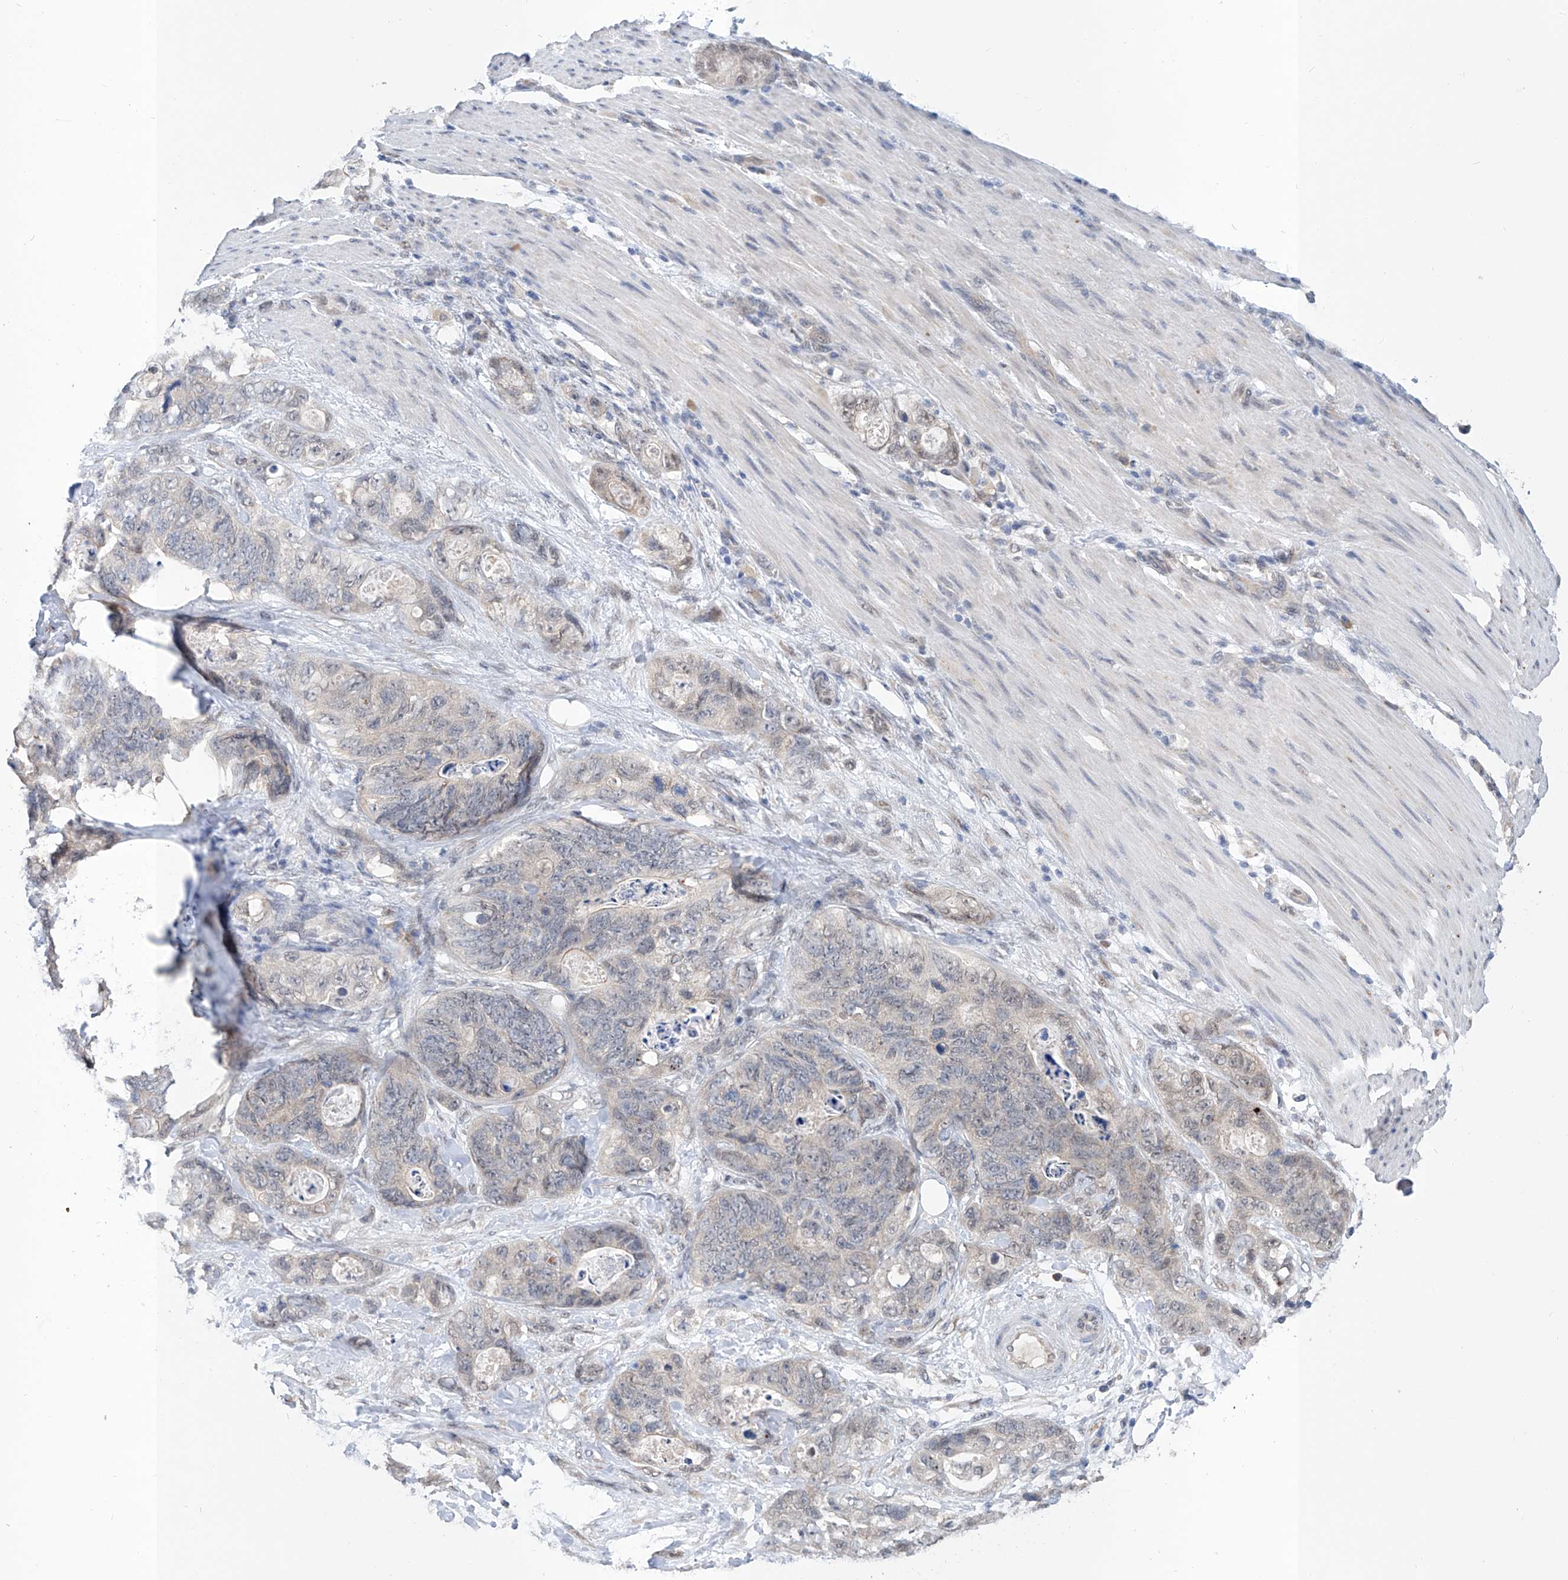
{"staining": {"intensity": "negative", "quantity": "none", "location": "none"}, "tissue": "stomach cancer", "cell_type": "Tumor cells", "image_type": "cancer", "snomed": [{"axis": "morphology", "description": "Normal tissue, NOS"}, {"axis": "morphology", "description": "Adenocarcinoma, NOS"}, {"axis": "topography", "description": "Stomach"}], "caption": "DAB (3,3'-diaminobenzidine) immunohistochemical staining of human stomach cancer (adenocarcinoma) shows no significant staining in tumor cells. (DAB (3,3'-diaminobenzidine) IHC, high magnification).", "gene": "CARMIL3", "patient": {"sex": "female", "age": 89}}